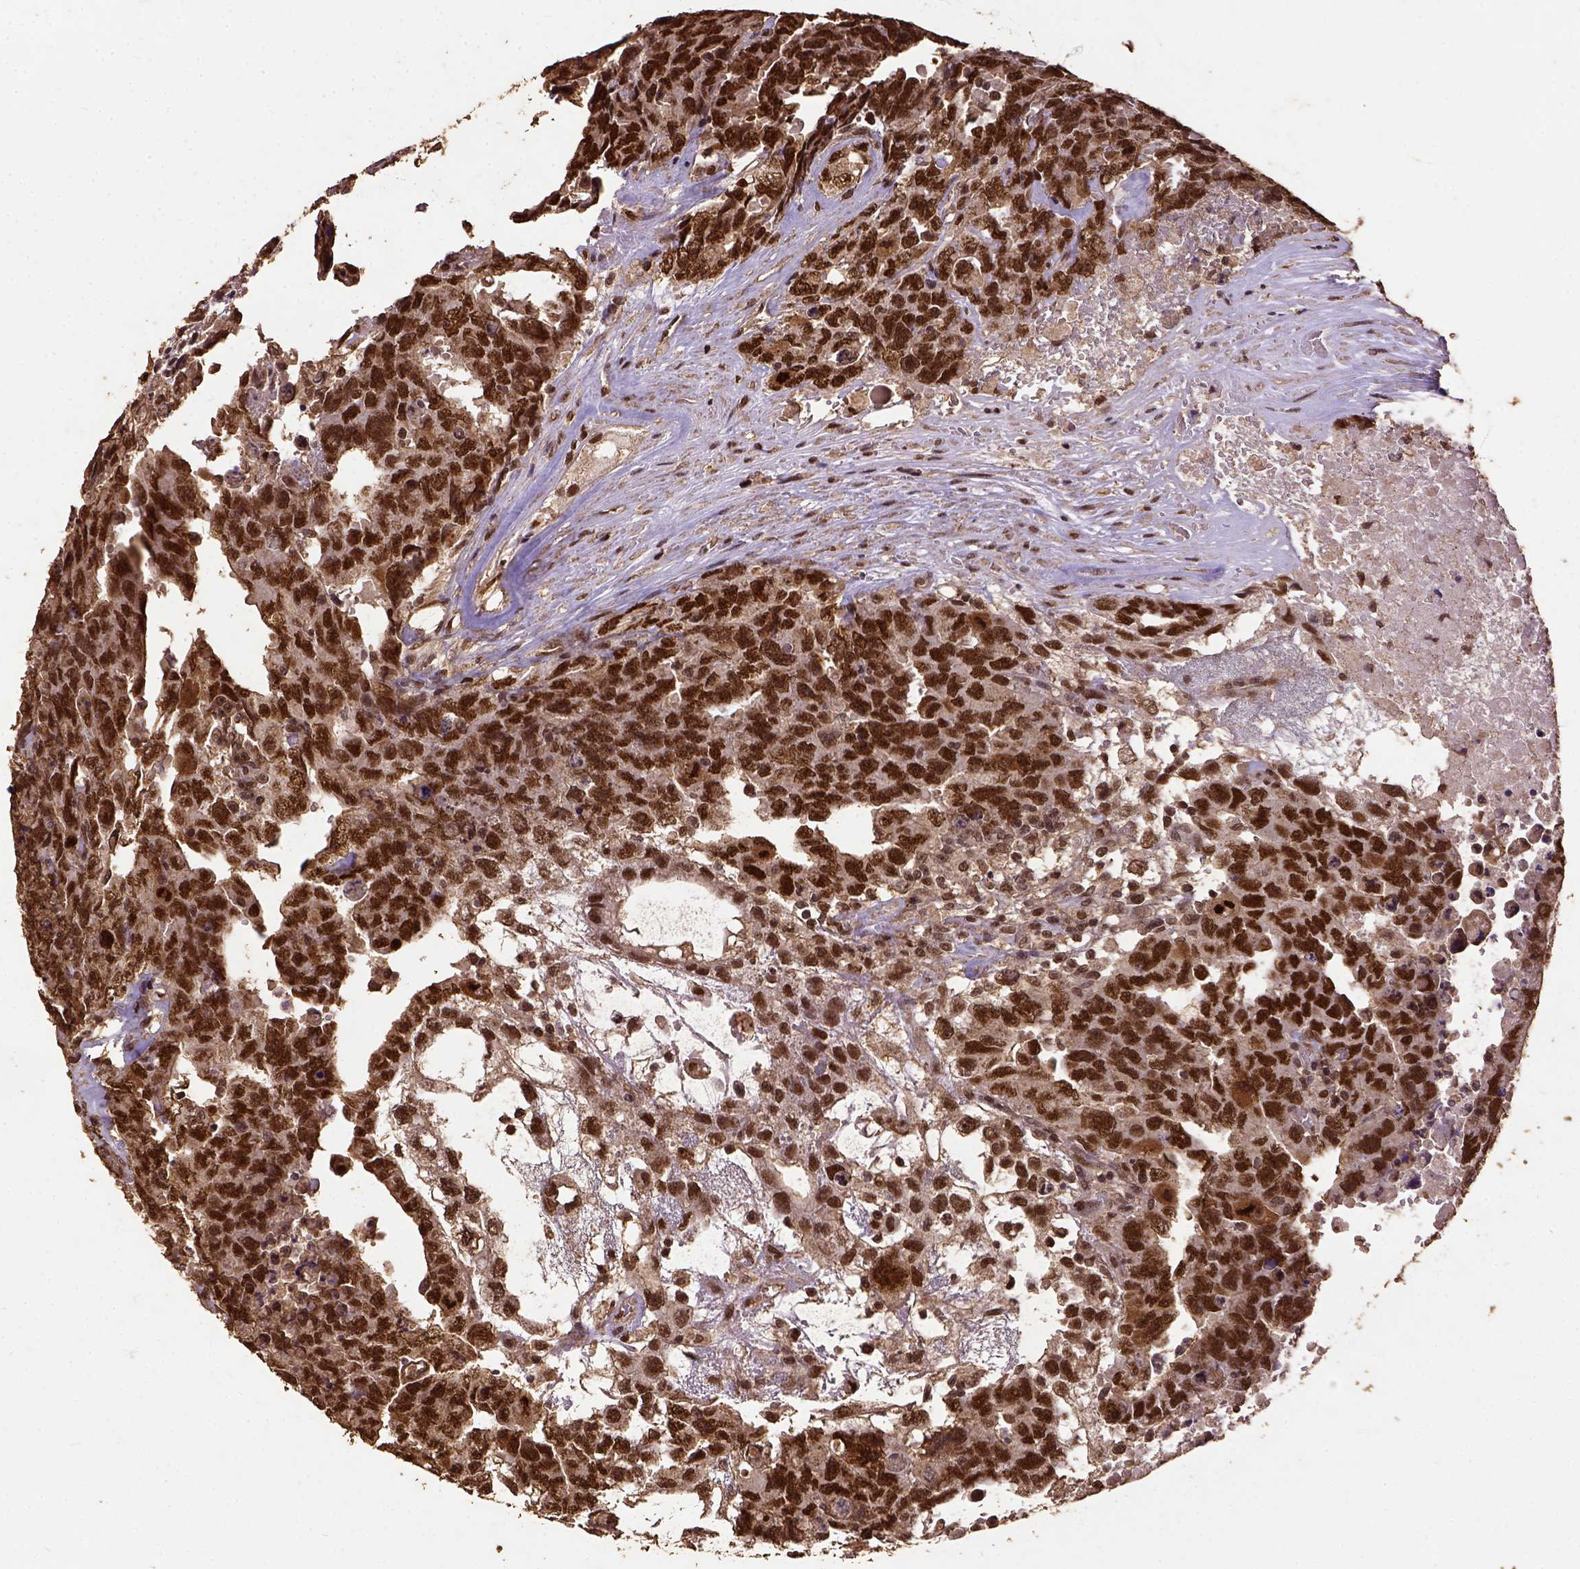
{"staining": {"intensity": "strong", "quantity": ">75%", "location": "nuclear"}, "tissue": "testis cancer", "cell_type": "Tumor cells", "image_type": "cancer", "snomed": [{"axis": "morphology", "description": "Carcinoma, Embryonal, NOS"}, {"axis": "topography", "description": "Testis"}], "caption": "Immunohistochemical staining of testis cancer exhibits high levels of strong nuclear protein positivity in about >75% of tumor cells.", "gene": "NACC1", "patient": {"sex": "male", "age": 24}}